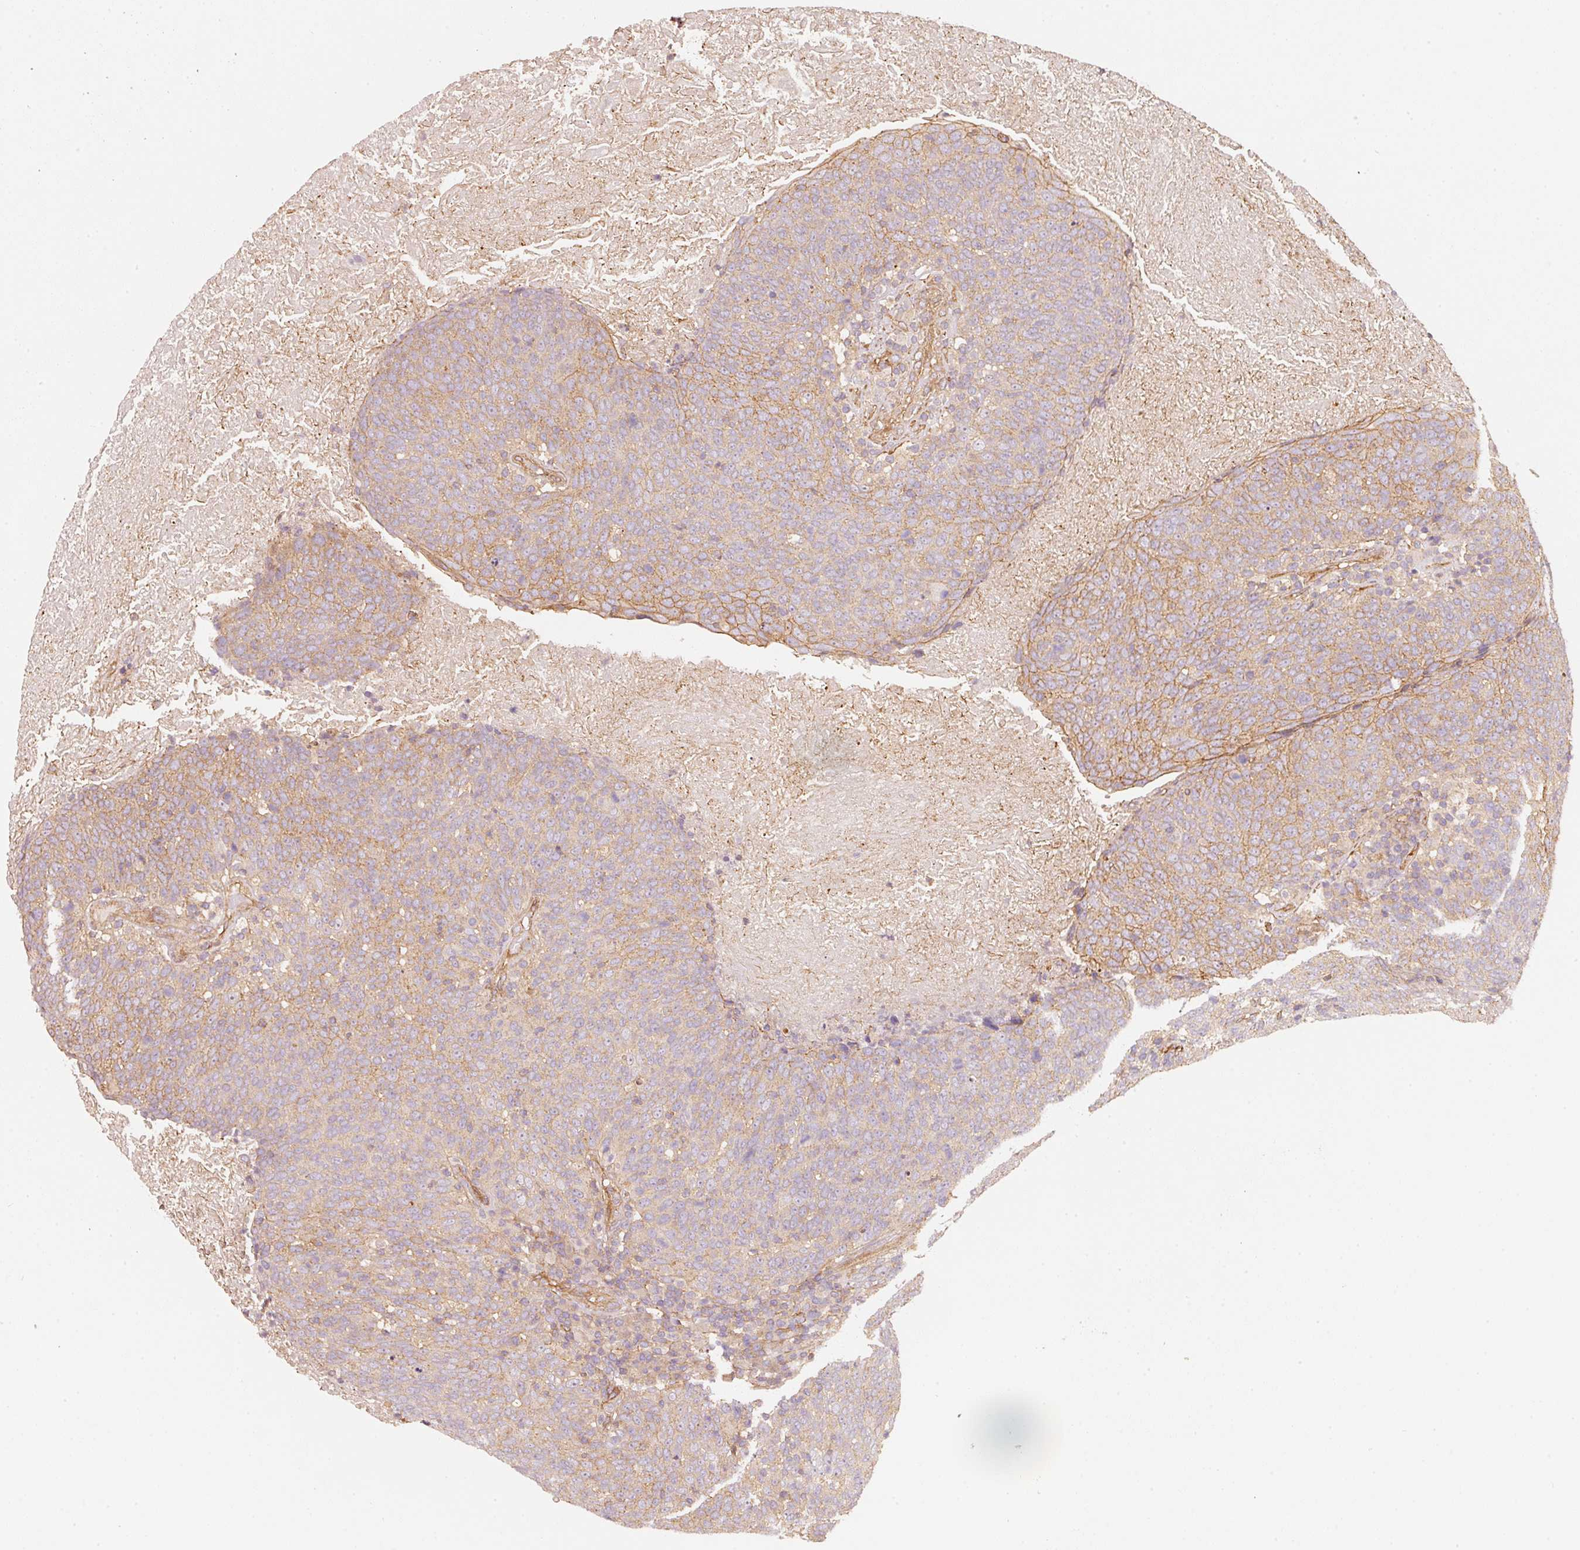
{"staining": {"intensity": "weak", "quantity": ">75%", "location": "cytoplasmic/membranous"}, "tissue": "head and neck cancer", "cell_type": "Tumor cells", "image_type": "cancer", "snomed": [{"axis": "morphology", "description": "Squamous cell carcinoma, NOS"}, {"axis": "morphology", "description": "Squamous cell carcinoma, metastatic, NOS"}, {"axis": "topography", "description": "Lymph node"}, {"axis": "topography", "description": "Head-Neck"}], "caption": "There is low levels of weak cytoplasmic/membranous expression in tumor cells of head and neck cancer (squamous cell carcinoma), as demonstrated by immunohistochemical staining (brown color).", "gene": "CEP95", "patient": {"sex": "male", "age": 62}}